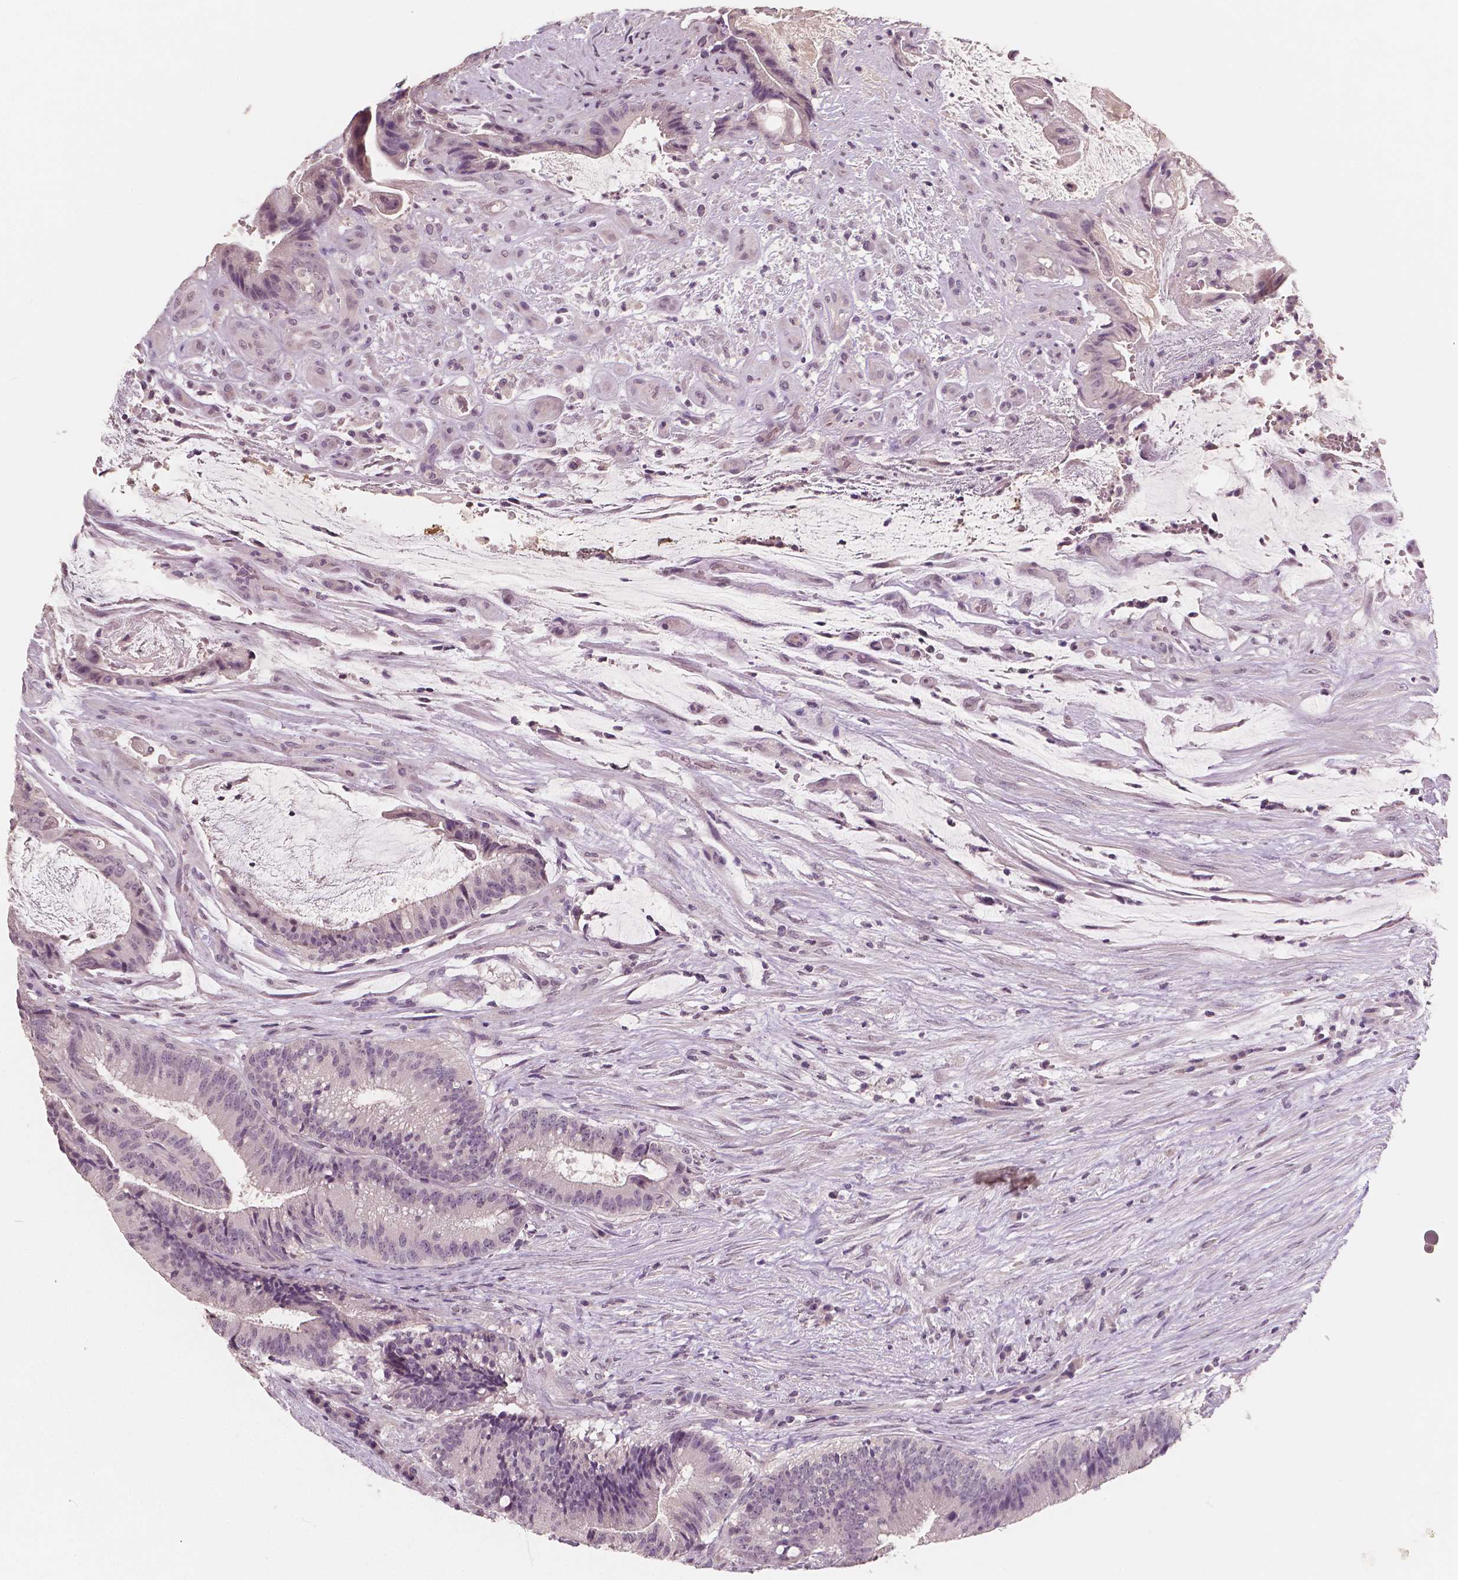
{"staining": {"intensity": "negative", "quantity": "none", "location": "none"}, "tissue": "colorectal cancer", "cell_type": "Tumor cells", "image_type": "cancer", "snomed": [{"axis": "morphology", "description": "Adenocarcinoma, NOS"}, {"axis": "topography", "description": "Colon"}], "caption": "This histopathology image is of colorectal adenocarcinoma stained with immunohistochemistry to label a protein in brown with the nuclei are counter-stained blue. There is no expression in tumor cells.", "gene": "RNASE7", "patient": {"sex": "female", "age": 43}}